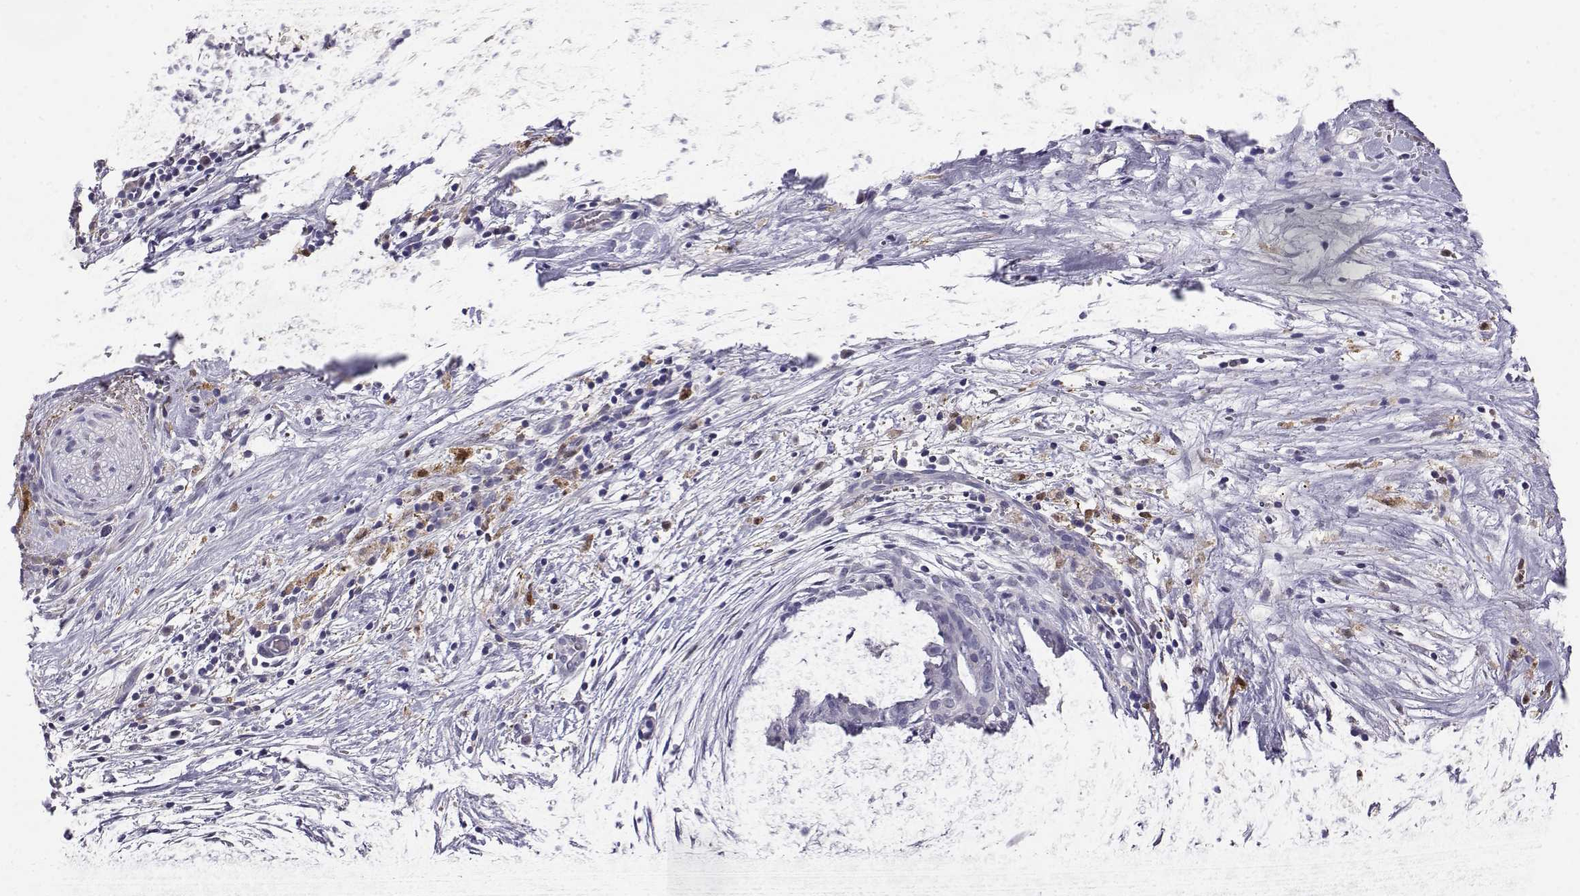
{"staining": {"intensity": "negative", "quantity": "none", "location": "none"}, "tissue": "pancreatic cancer", "cell_type": "Tumor cells", "image_type": "cancer", "snomed": [{"axis": "morphology", "description": "Adenocarcinoma, NOS"}, {"axis": "topography", "description": "Pancreas"}], "caption": "DAB (3,3'-diaminobenzidine) immunohistochemical staining of human pancreatic cancer (adenocarcinoma) reveals no significant staining in tumor cells.", "gene": "AKR1B1", "patient": {"sex": "male", "age": 44}}